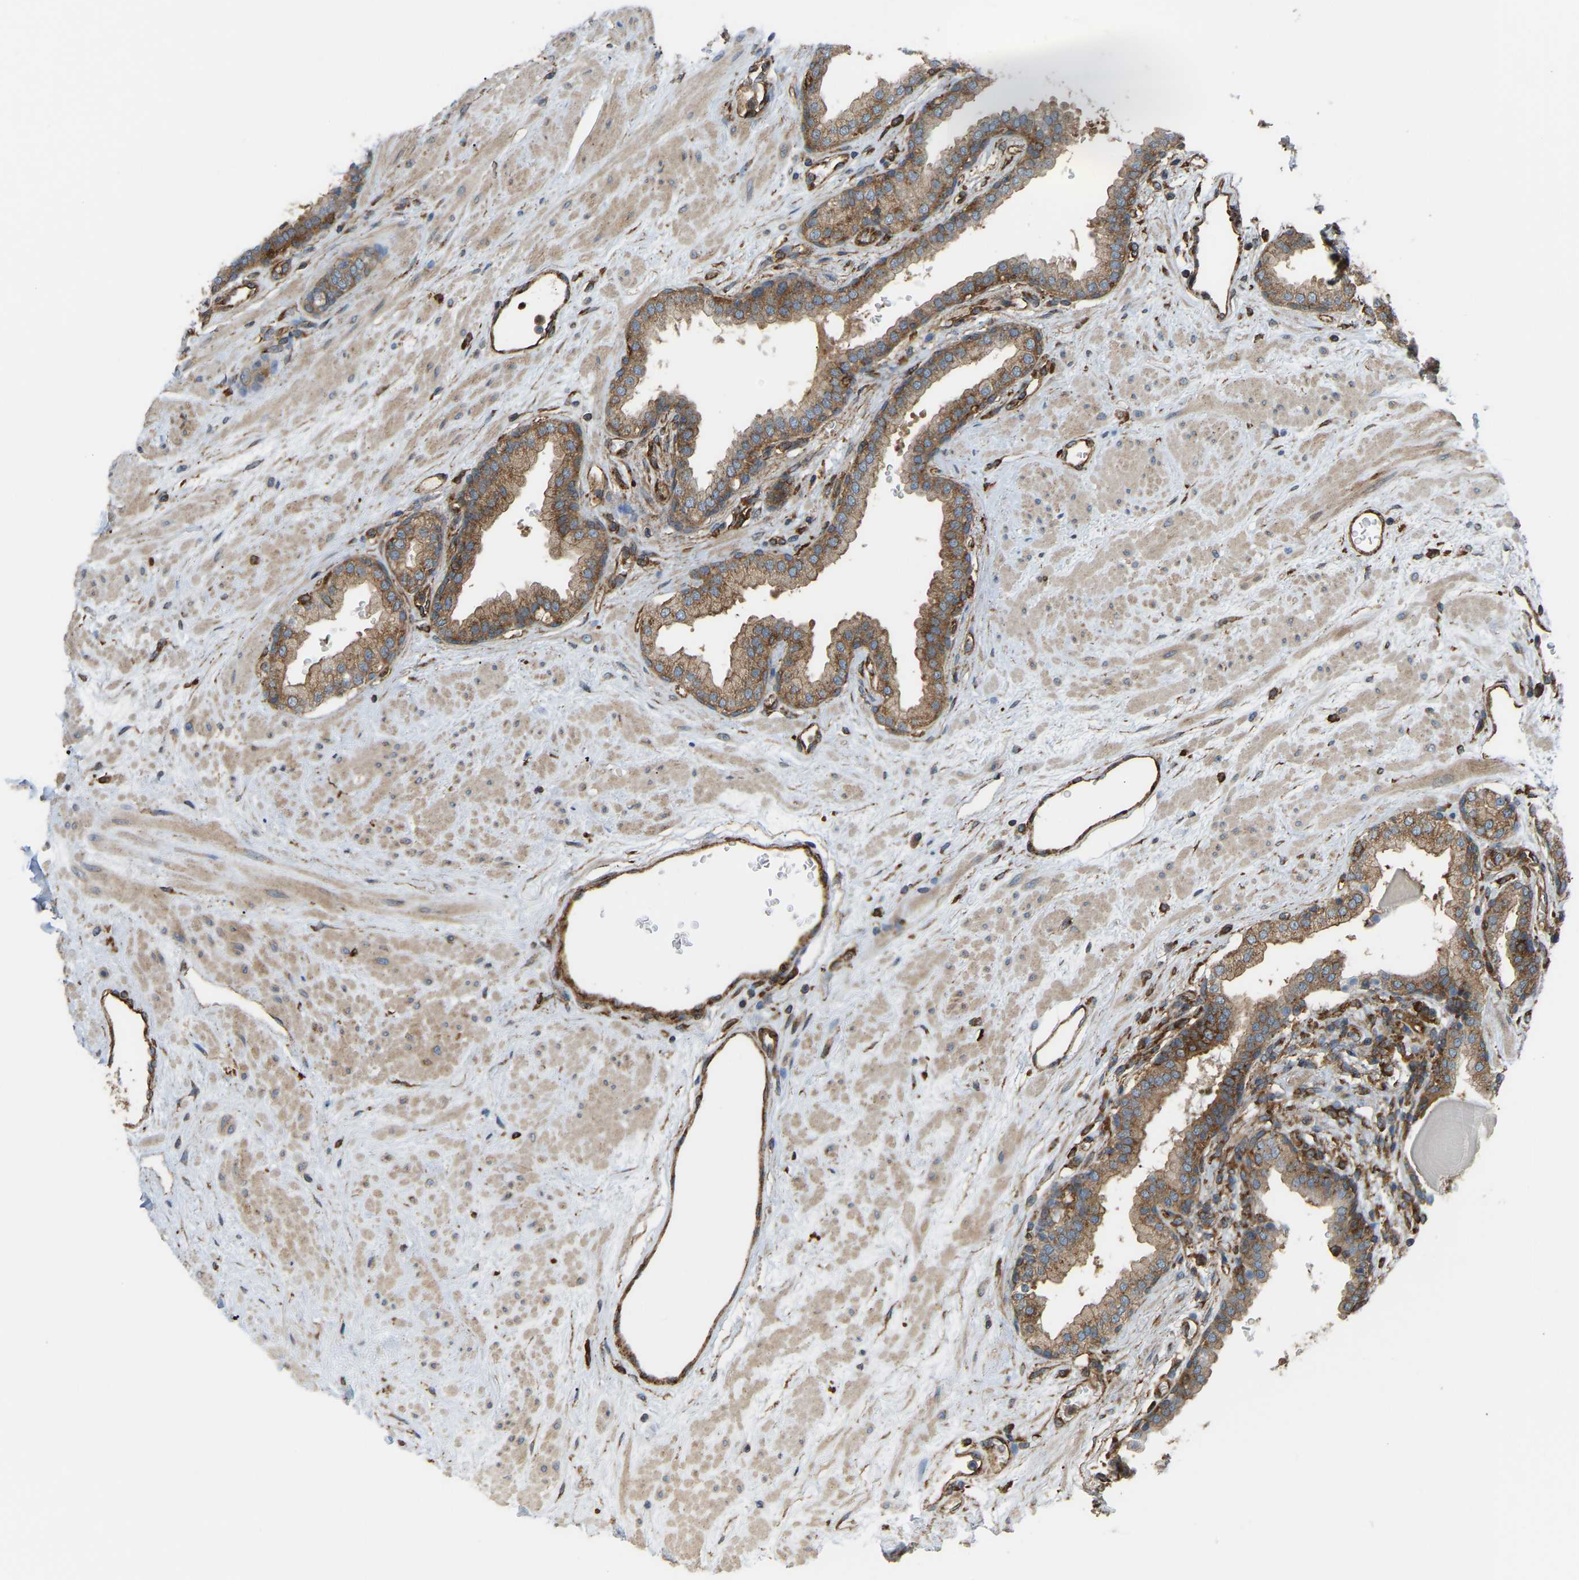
{"staining": {"intensity": "moderate", "quantity": ">75%", "location": "cytoplasmic/membranous"}, "tissue": "prostate", "cell_type": "Glandular cells", "image_type": "normal", "snomed": [{"axis": "morphology", "description": "Normal tissue, NOS"}, {"axis": "topography", "description": "Prostate"}], "caption": "High-power microscopy captured an IHC histopathology image of unremarkable prostate, revealing moderate cytoplasmic/membranous staining in about >75% of glandular cells. (DAB (3,3'-diaminobenzidine) = brown stain, brightfield microscopy at high magnification).", "gene": "PICALM", "patient": {"sex": "male", "age": 51}}